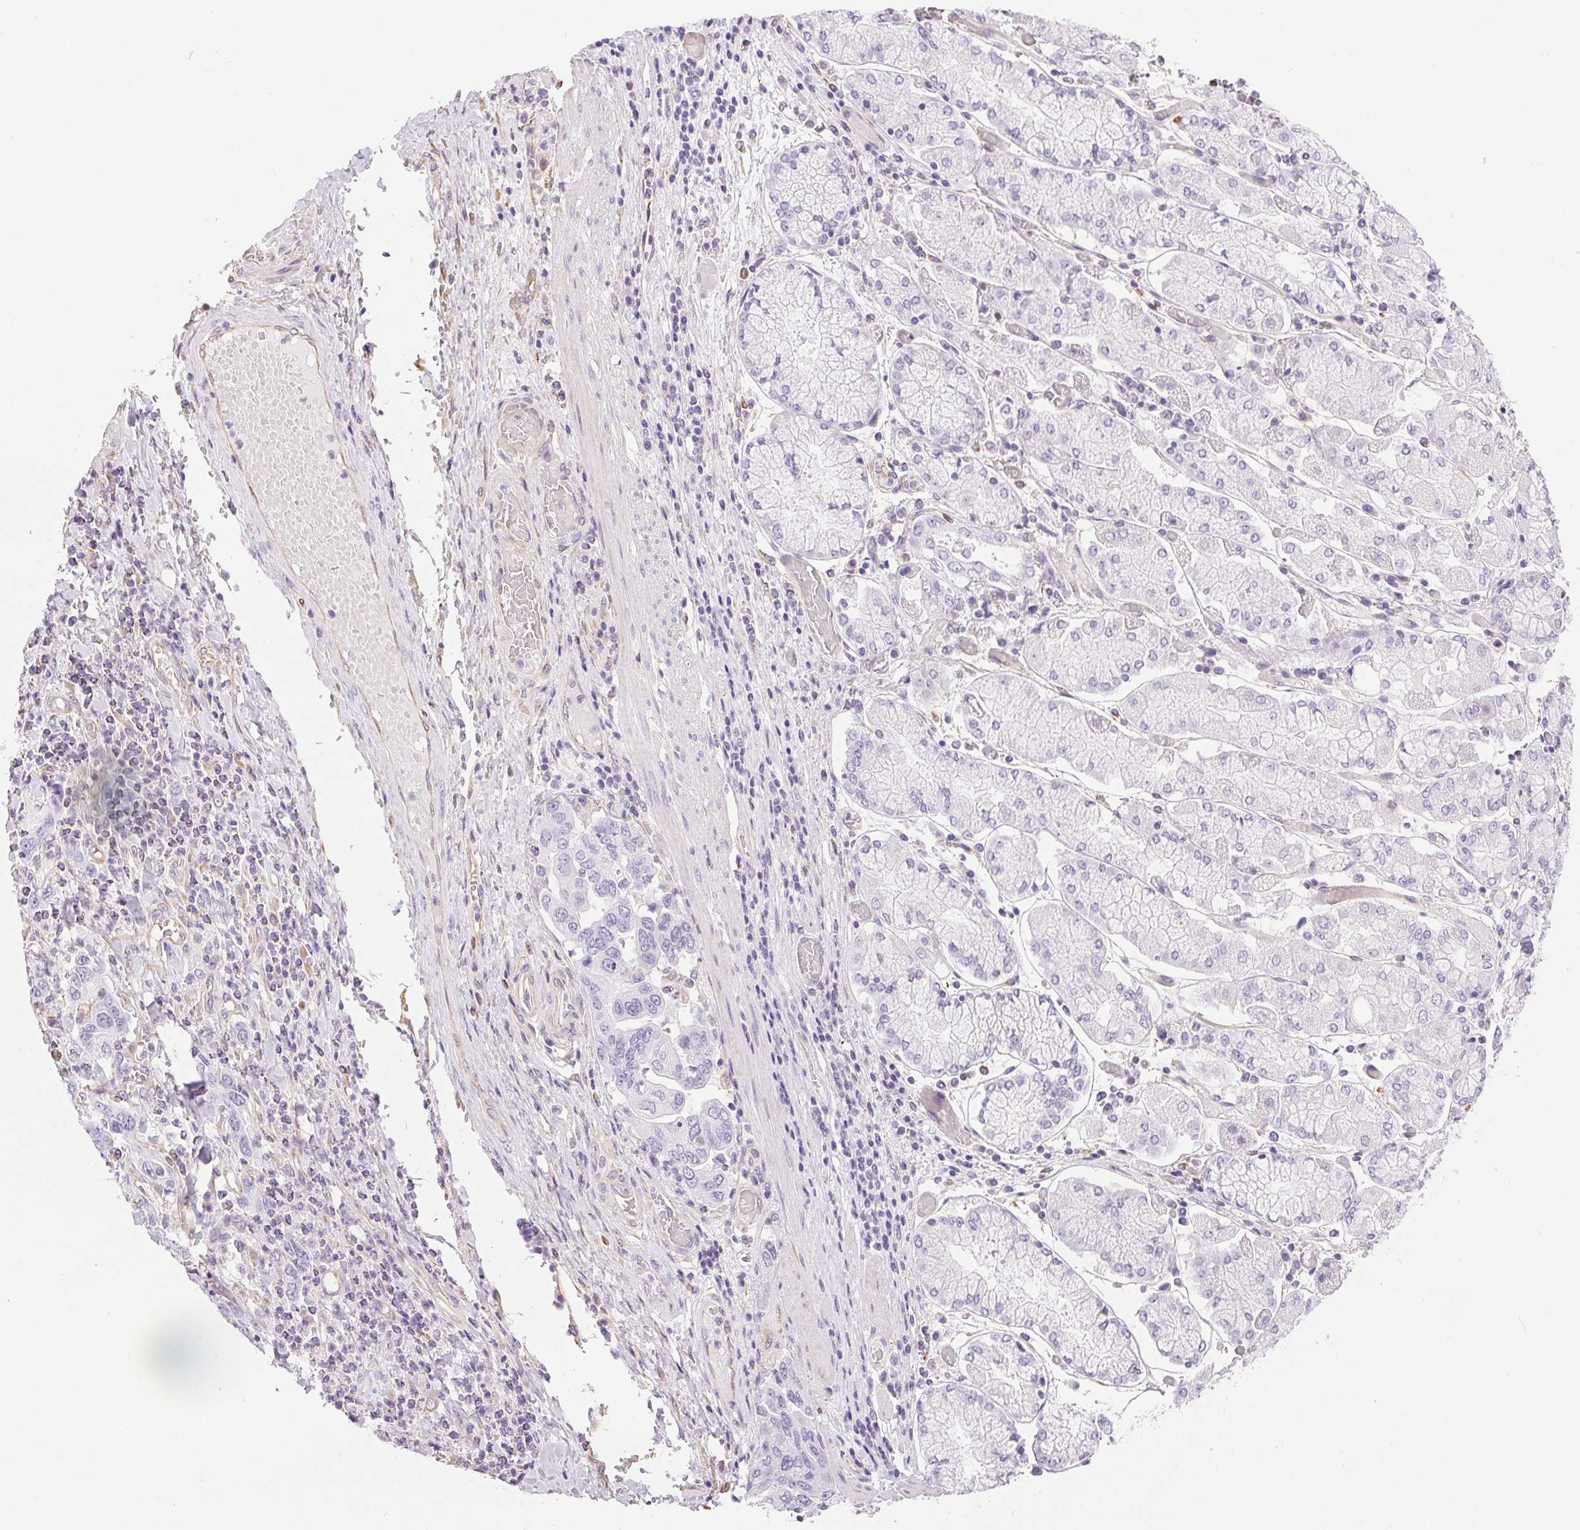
{"staining": {"intensity": "negative", "quantity": "none", "location": "none"}, "tissue": "stomach cancer", "cell_type": "Tumor cells", "image_type": "cancer", "snomed": [{"axis": "morphology", "description": "Adenocarcinoma, NOS"}, {"axis": "topography", "description": "Stomach, upper"}, {"axis": "topography", "description": "Stomach"}], "caption": "High magnification brightfield microscopy of stomach cancer (adenocarcinoma) stained with DAB (3,3'-diaminobenzidine) (brown) and counterstained with hematoxylin (blue): tumor cells show no significant staining. The staining is performed using DAB brown chromogen with nuclei counter-stained in using hematoxylin.", "gene": "GFAP", "patient": {"sex": "male", "age": 62}}